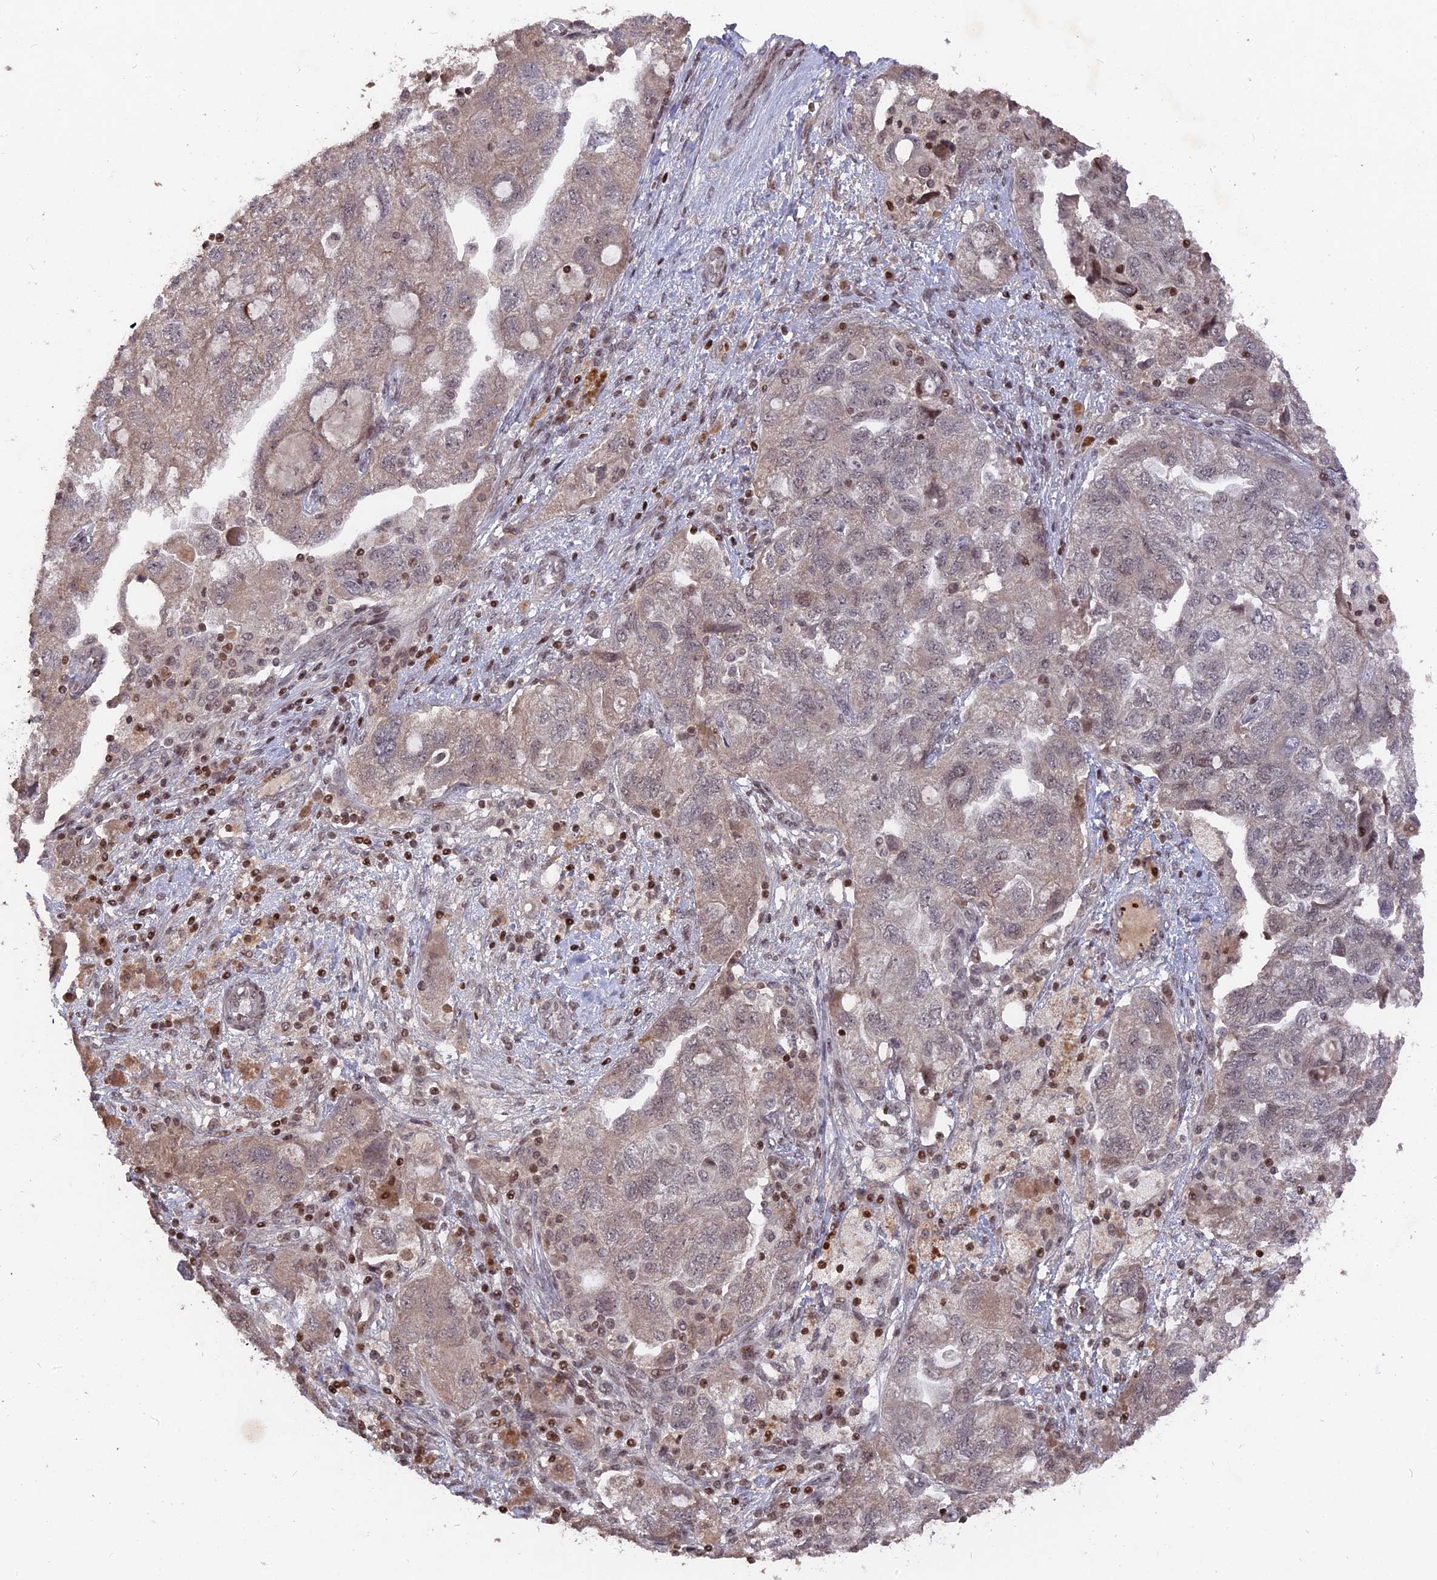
{"staining": {"intensity": "weak", "quantity": "<25%", "location": "nuclear"}, "tissue": "ovarian cancer", "cell_type": "Tumor cells", "image_type": "cancer", "snomed": [{"axis": "morphology", "description": "Carcinoma, NOS"}, {"axis": "morphology", "description": "Cystadenocarcinoma, serous, NOS"}, {"axis": "topography", "description": "Ovary"}], "caption": "This is an immunohistochemistry photomicrograph of ovarian carcinoma. There is no expression in tumor cells.", "gene": "NR1H3", "patient": {"sex": "female", "age": 69}}